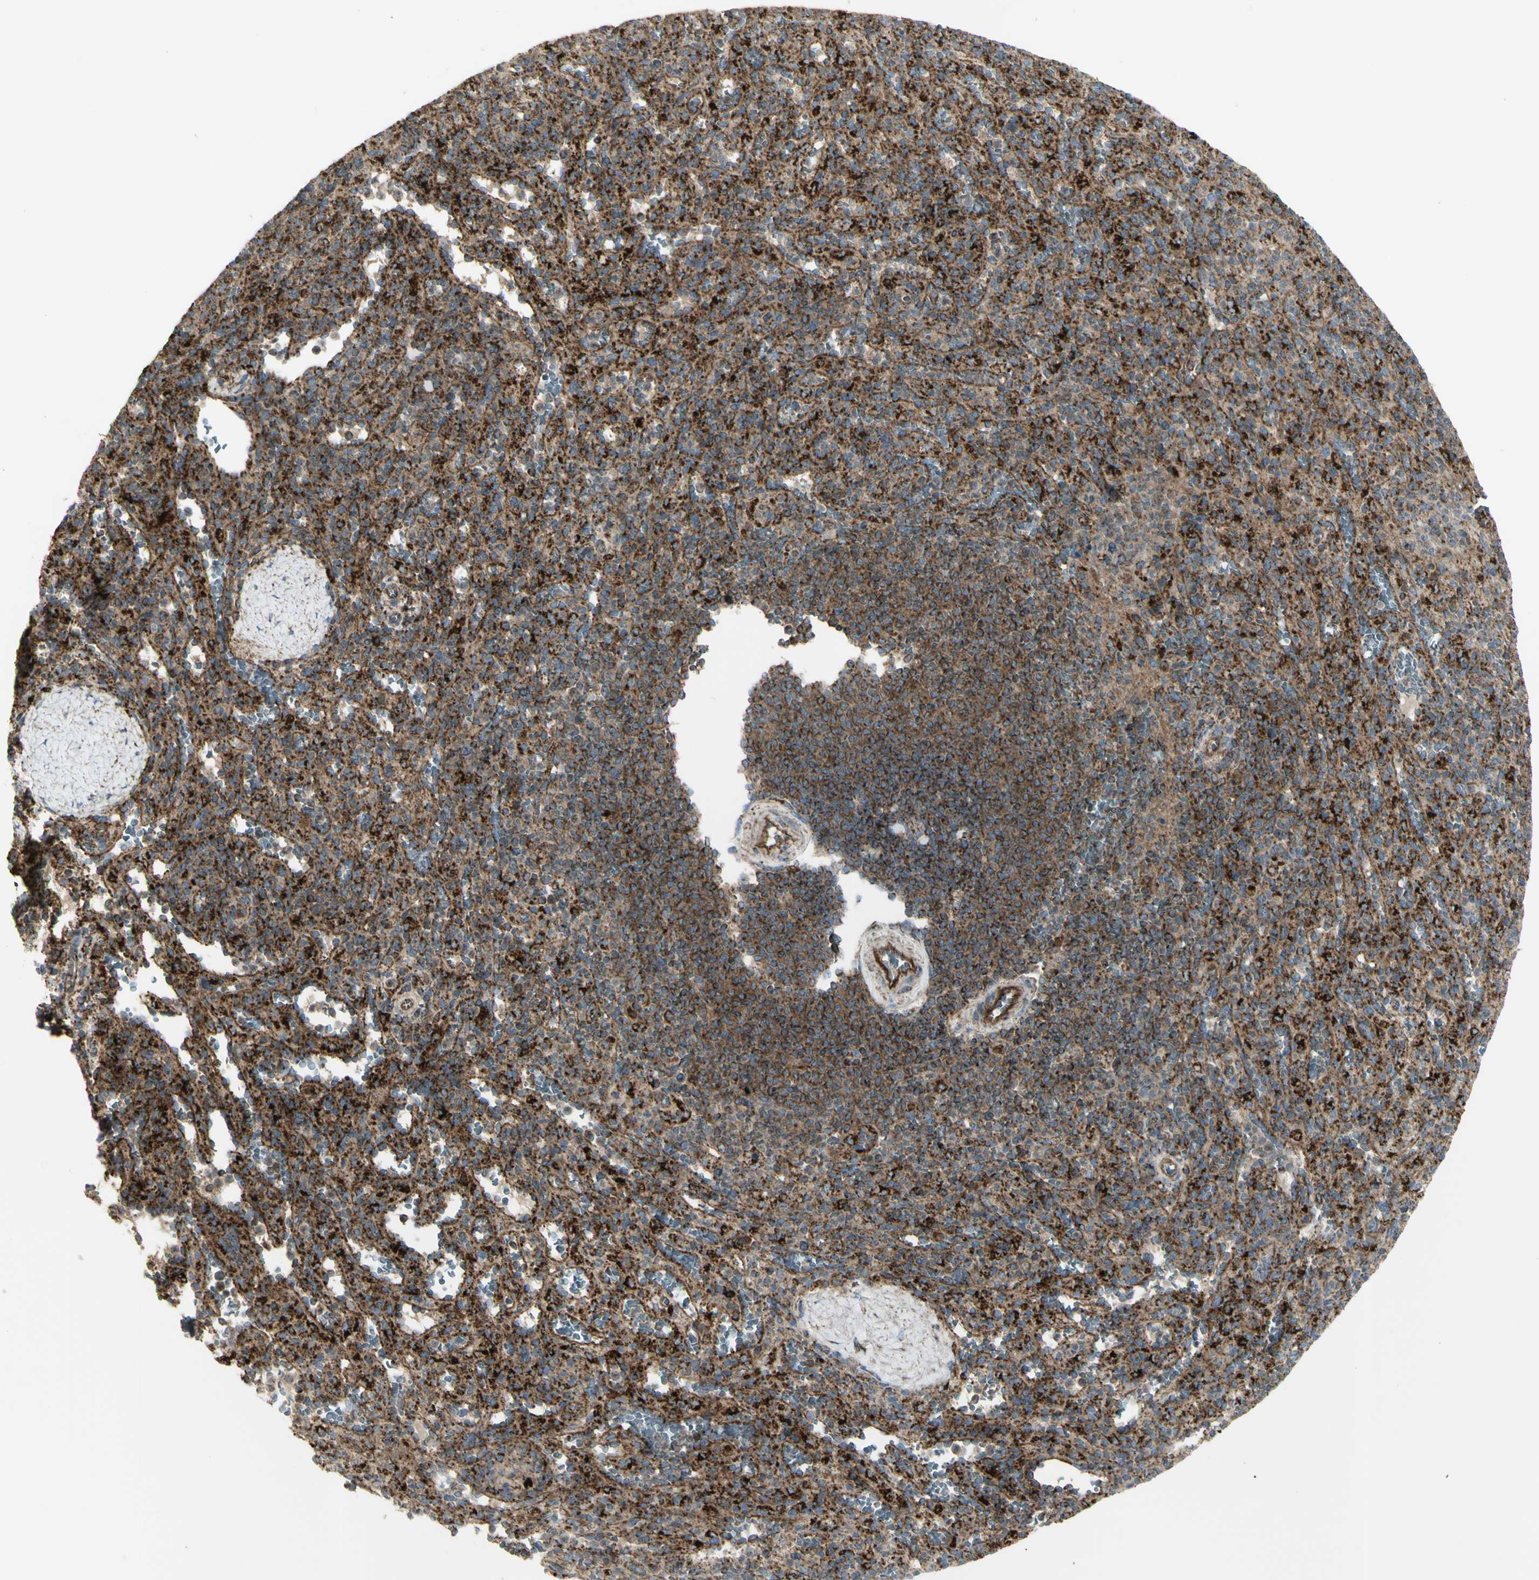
{"staining": {"intensity": "strong", "quantity": ">75%", "location": "cytoplasmic/membranous"}, "tissue": "spleen", "cell_type": "Cells in red pulp", "image_type": "normal", "snomed": [{"axis": "morphology", "description": "Normal tissue, NOS"}, {"axis": "topography", "description": "Spleen"}], "caption": "Strong cytoplasmic/membranous staining for a protein is present in approximately >75% of cells in red pulp of benign spleen using IHC.", "gene": "CYB5R1", "patient": {"sex": "male", "age": 36}}